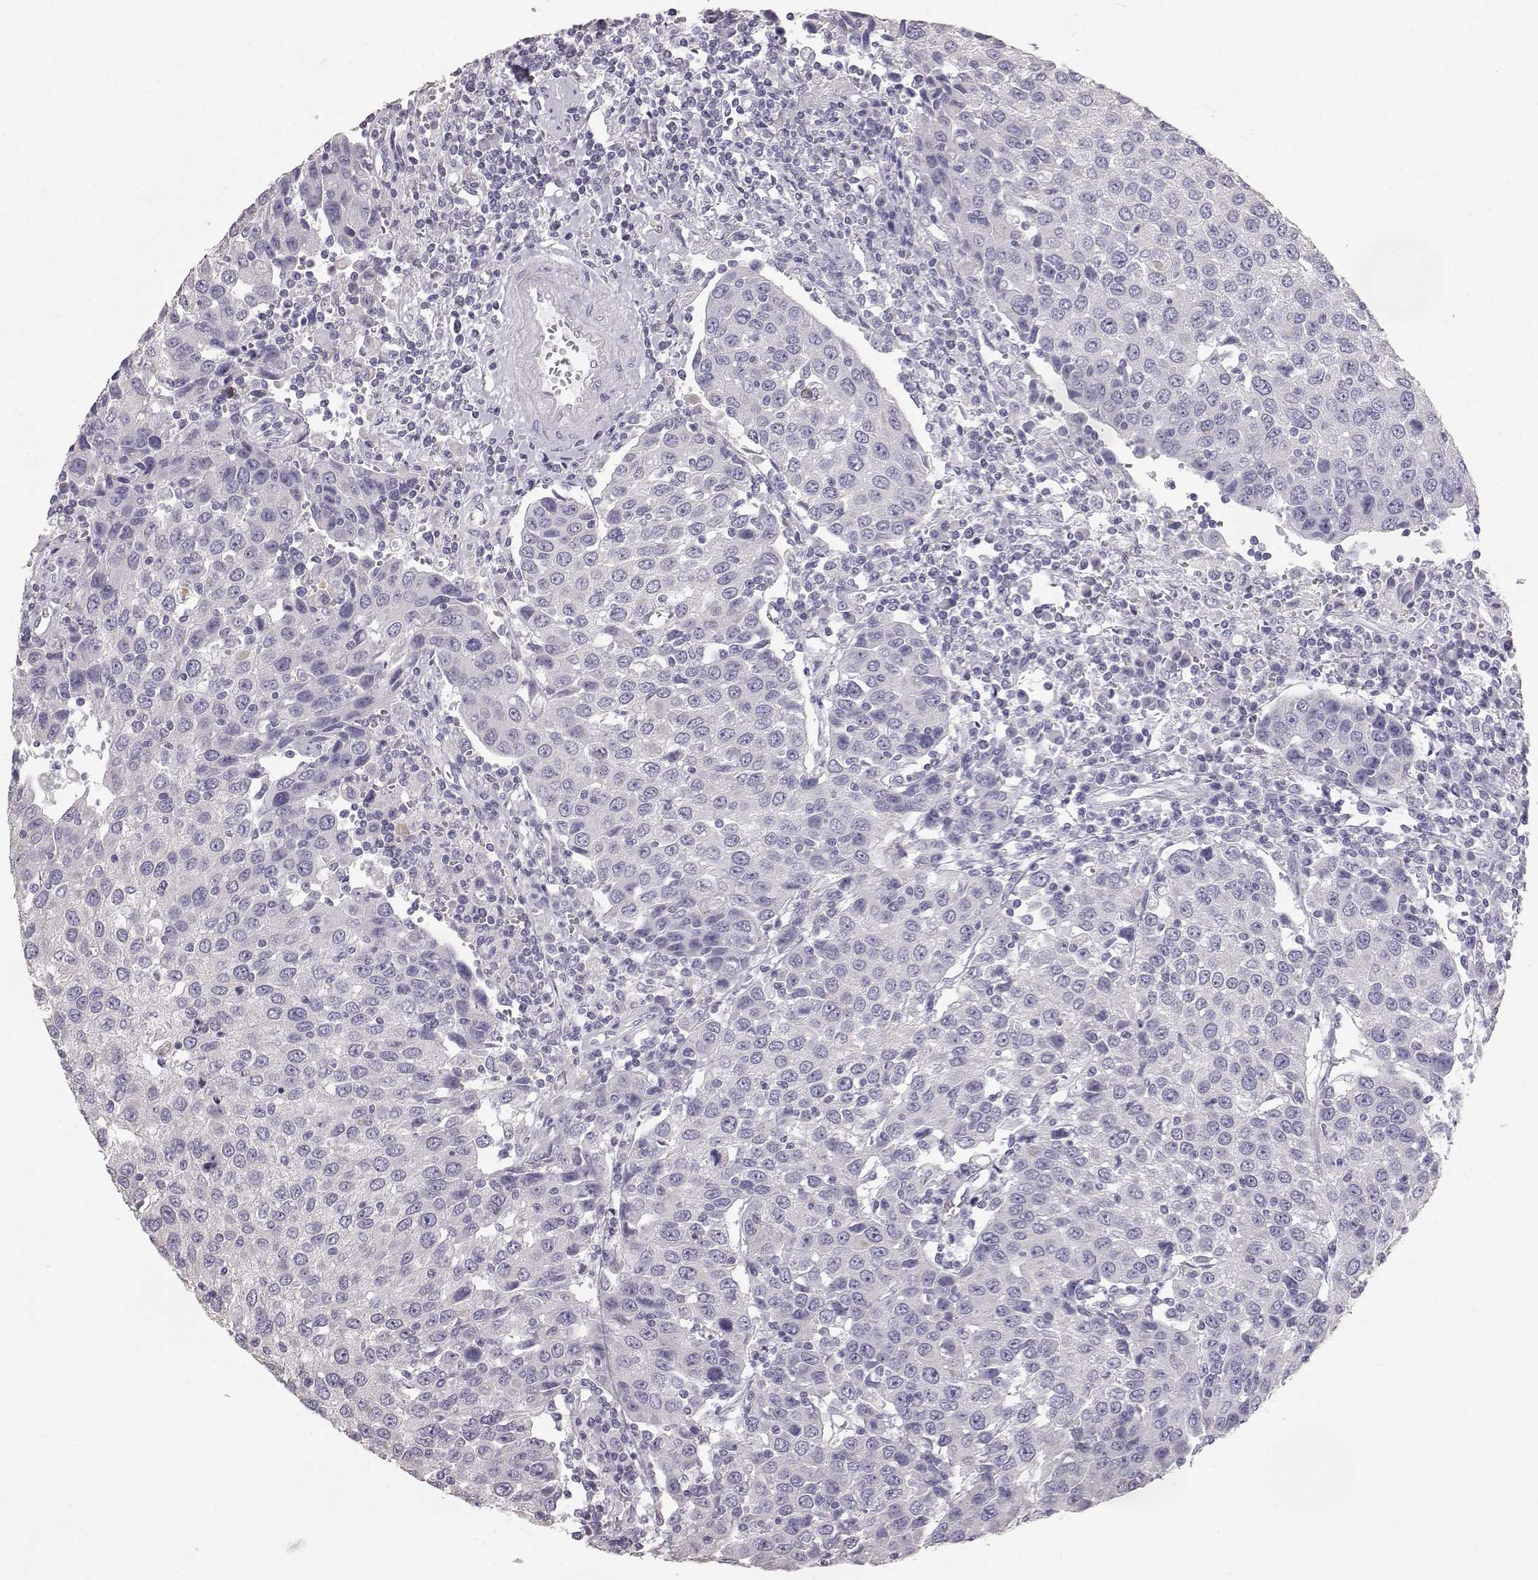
{"staining": {"intensity": "negative", "quantity": "none", "location": "none"}, "tissue": "urothelial cancer", "cell_type": "Tumor cells", "image_type": "cancer", "snomed": [{"axis": "morphology", "description": "Urothelial carcinoma, High grade"}, {"axis": "topography", "description": "Urinary bladder"}], "caption": "A micrograph of human urothelial cancer is negative for staining in tumor cells. Nuclei are stained in blue.", "gene": "KRT33A", "patient": {"sex": "female", "age": 85}}